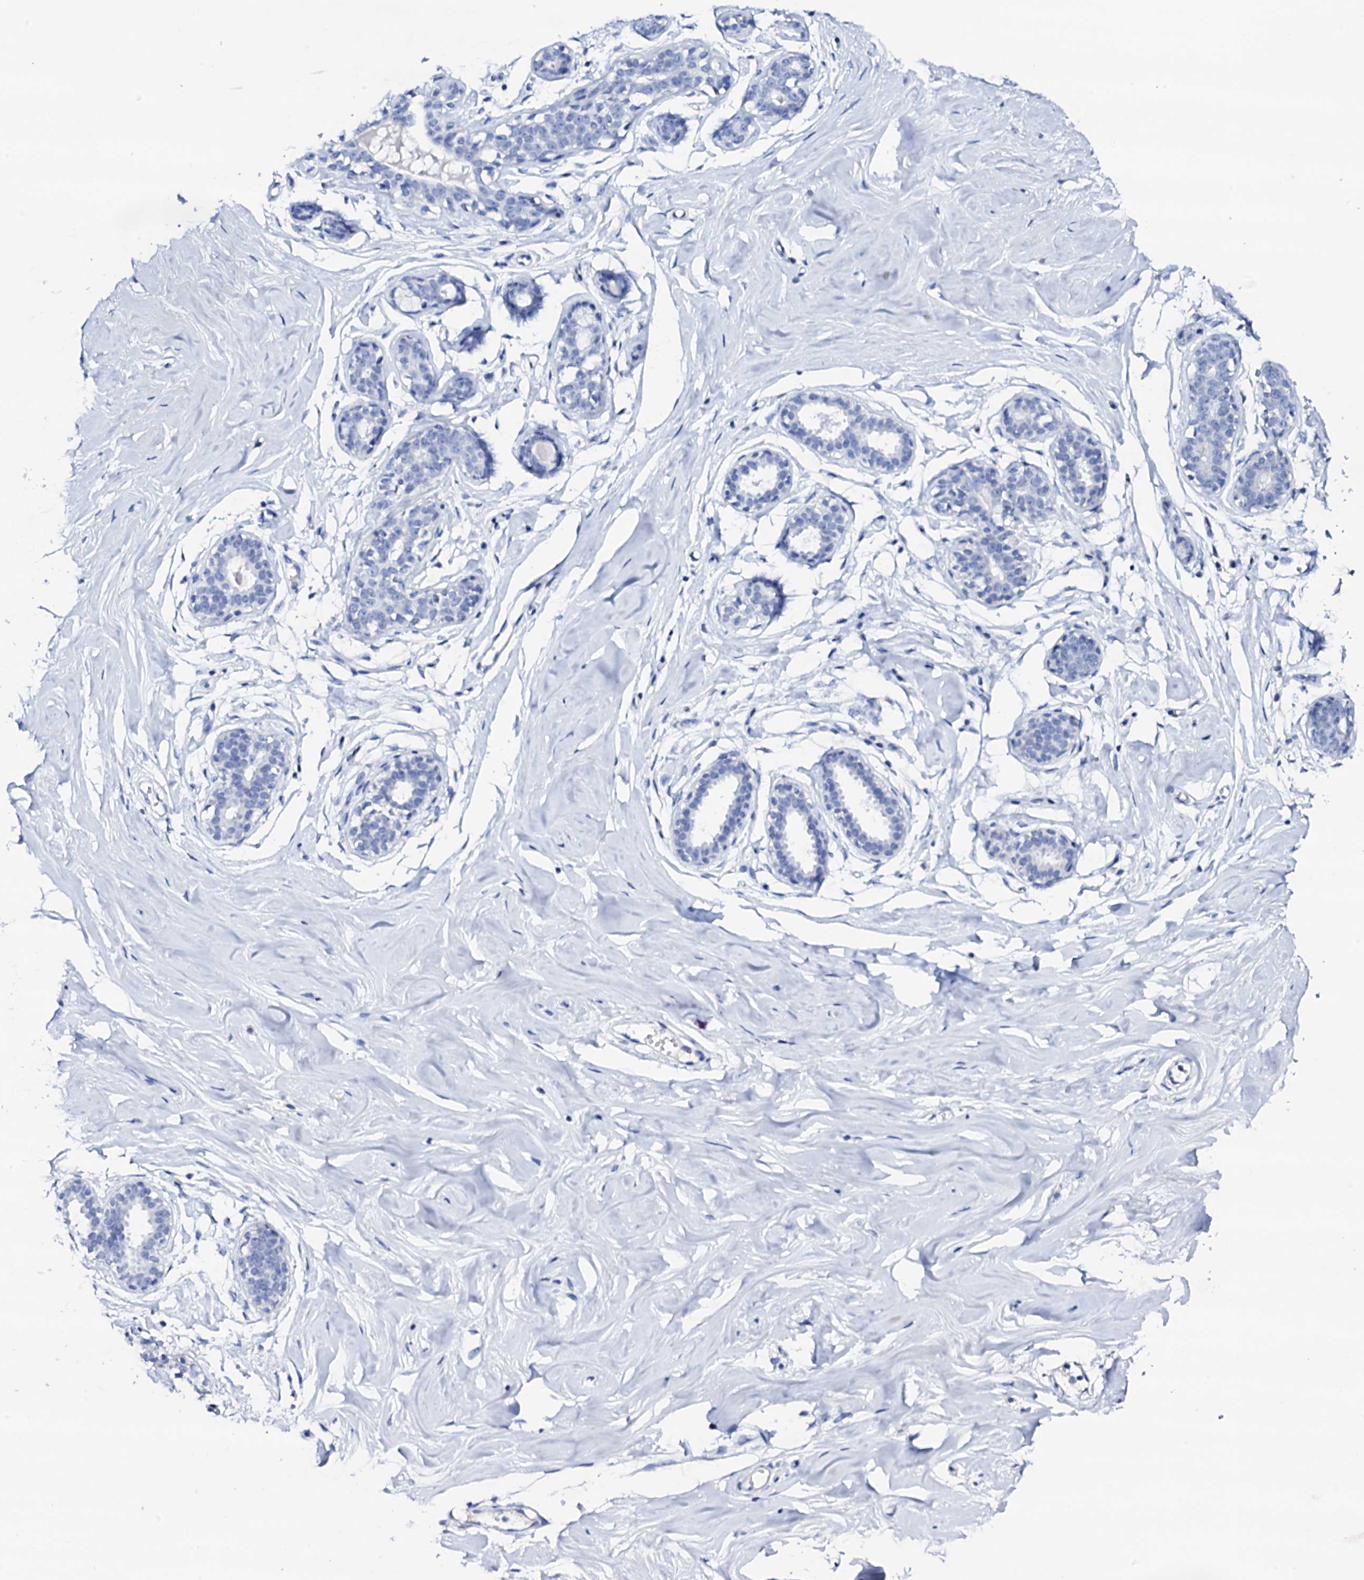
{"staining": {"intensity": "negative", "quantity": "none", "location": "none"}, "tissue": "breast", "cell_type": "Adipocytes", "image_type": "normal", "snomed": [{"axis": "morphology", "description": "Normal tissue, NOS"}, {"axis": "morphology", "description": "Adenoma, NOS"}, {"axis": "topography", "description": "Breast"}], "caption": "IHC micrograph of unremarkable breast: human breast stained with DAB (3,3'-diaminobenzidine) shows no significant protein expression in adipocytes.", "gene": "FBXL16", "patient": {"sex": "female", "age": 23}}